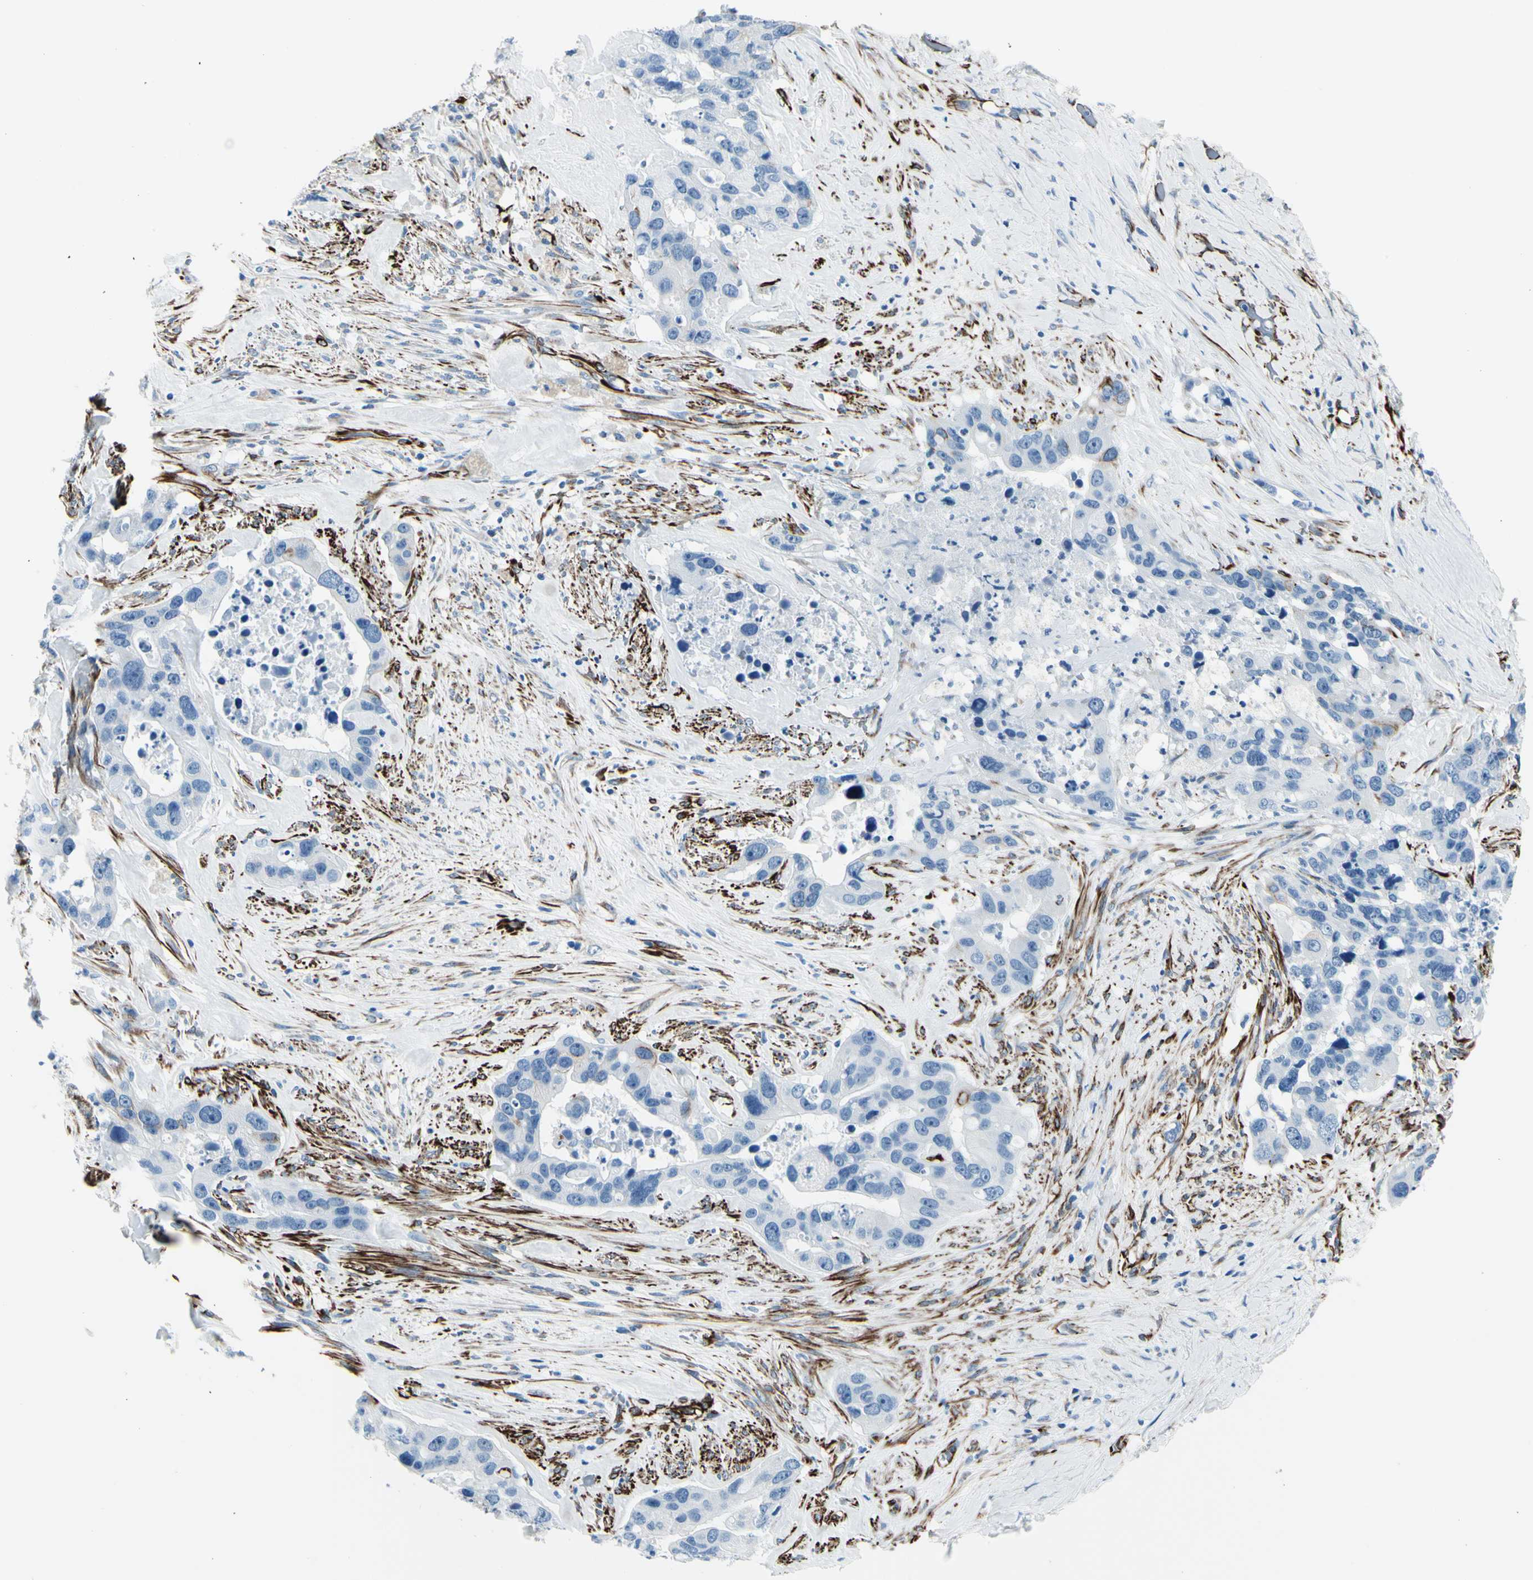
{"staining": {"intensity": "negative", "quantity": "none", "location": "none"}, "tissue": "liver cancer", "cell_type": "Tumor cells", "image_type": "cancer", "snomed": [{"axis": "morphology", "description": "Cholangiocarcinoma"}, {"axis": "topography", "description": "Liver"}], "caption": "High power microscopy micrograph of an immunohistochemistry micrograph of liver cancer (cholangiocarcinoma), revealing no significant positivity in tumor cells. Brightfield microscopy of immunohistochemistry stained with DAB (brown) and hematoxylin (blue), captured at high magnification.", "gene": "PTH2R", "patient": {"sex": "female", "age": 65}}